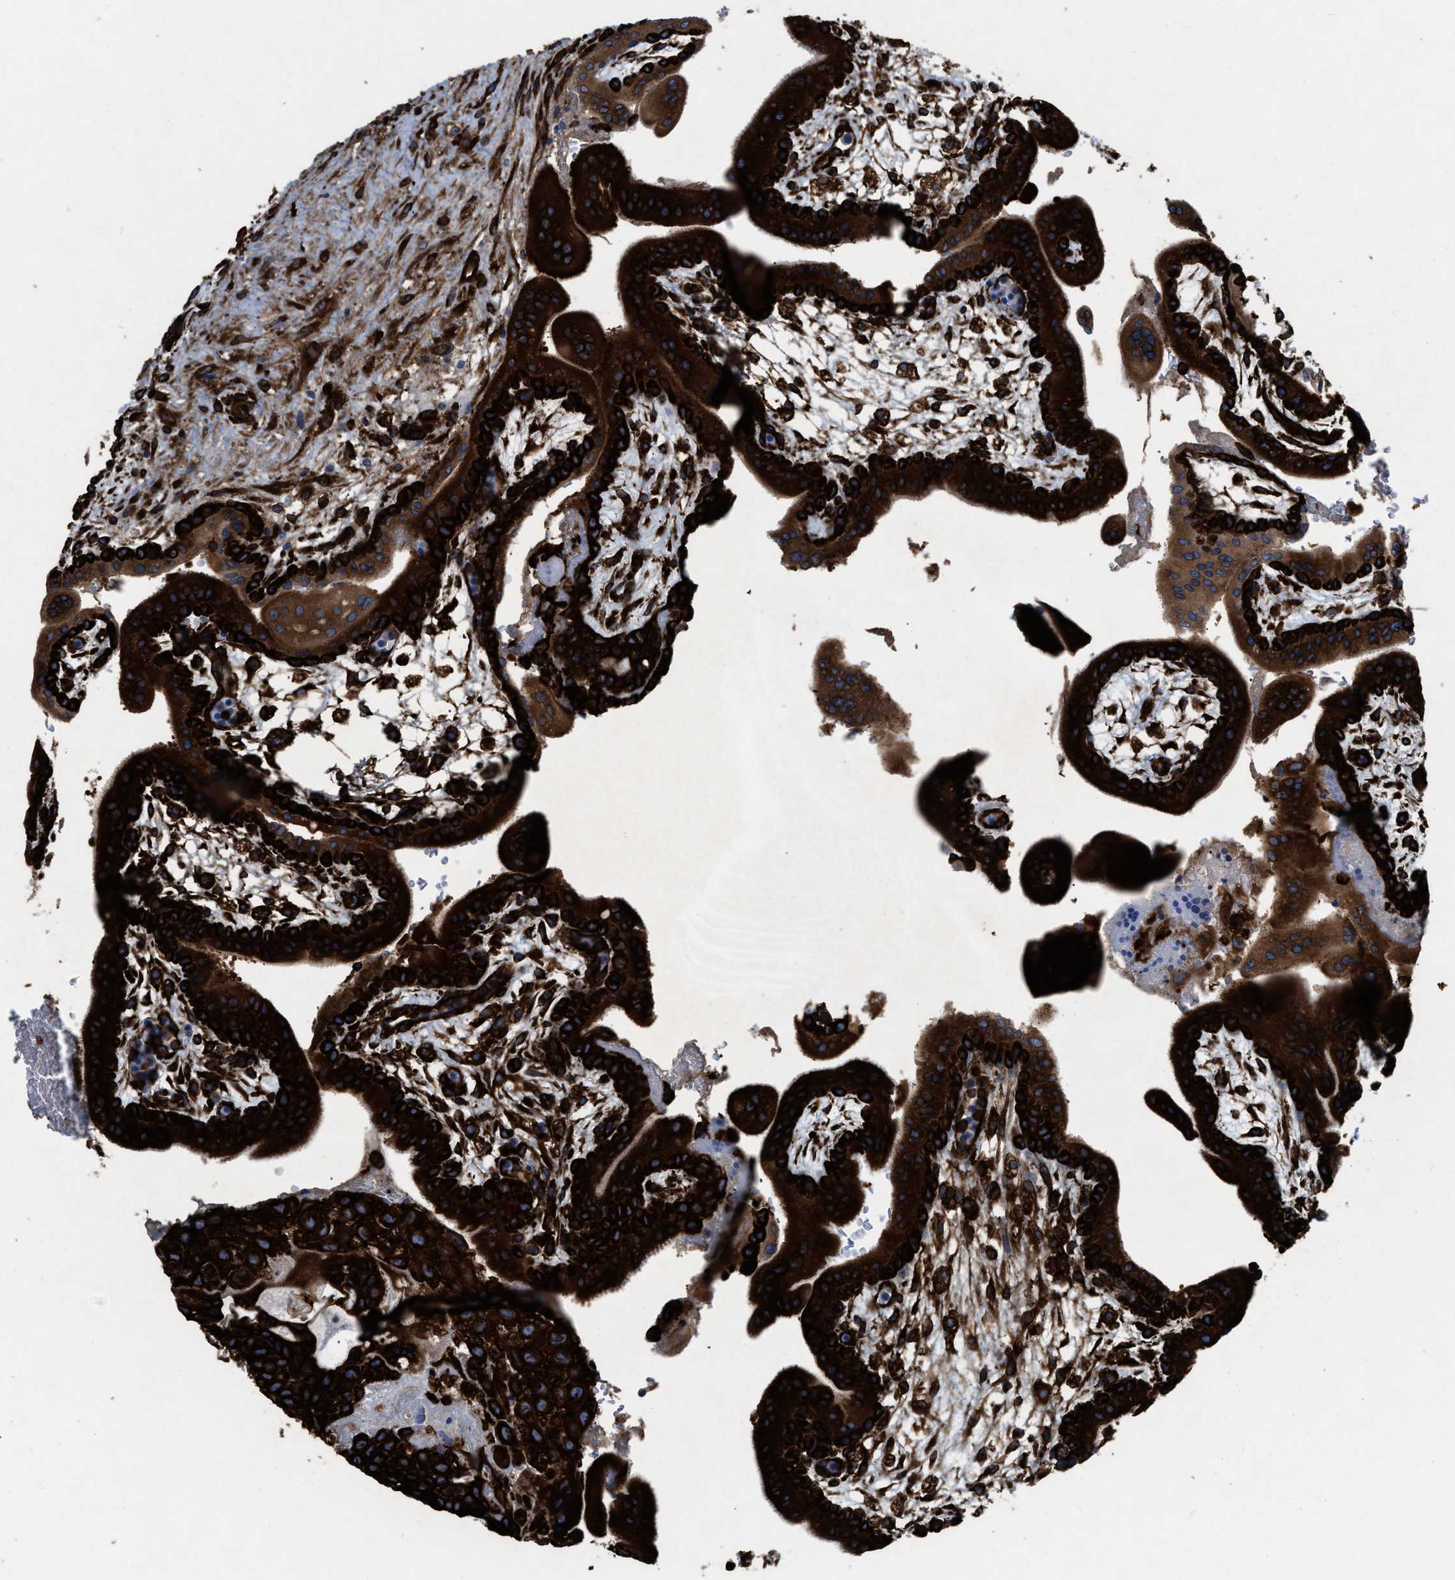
{"staining": {"intensity": "strong", "quantity": ">75%", "location": "cytoplasmic/membranous"}, "tissue": "placenta", "cell_type": "Decidual cells", "image_type": "normal", "snomed": [{"axis": "morphology", "description": "Normal tissue, NOS"}, {"axis": "topography", "description": "Placenta"}], "caption": "A high amount of strong cytoplasmic/membranous staining is appreciated in about >75% of decidual cells in unremarkable placenta.", "gene": "CAPRIN1", "patient": {"sex": "female", "age": 35}}